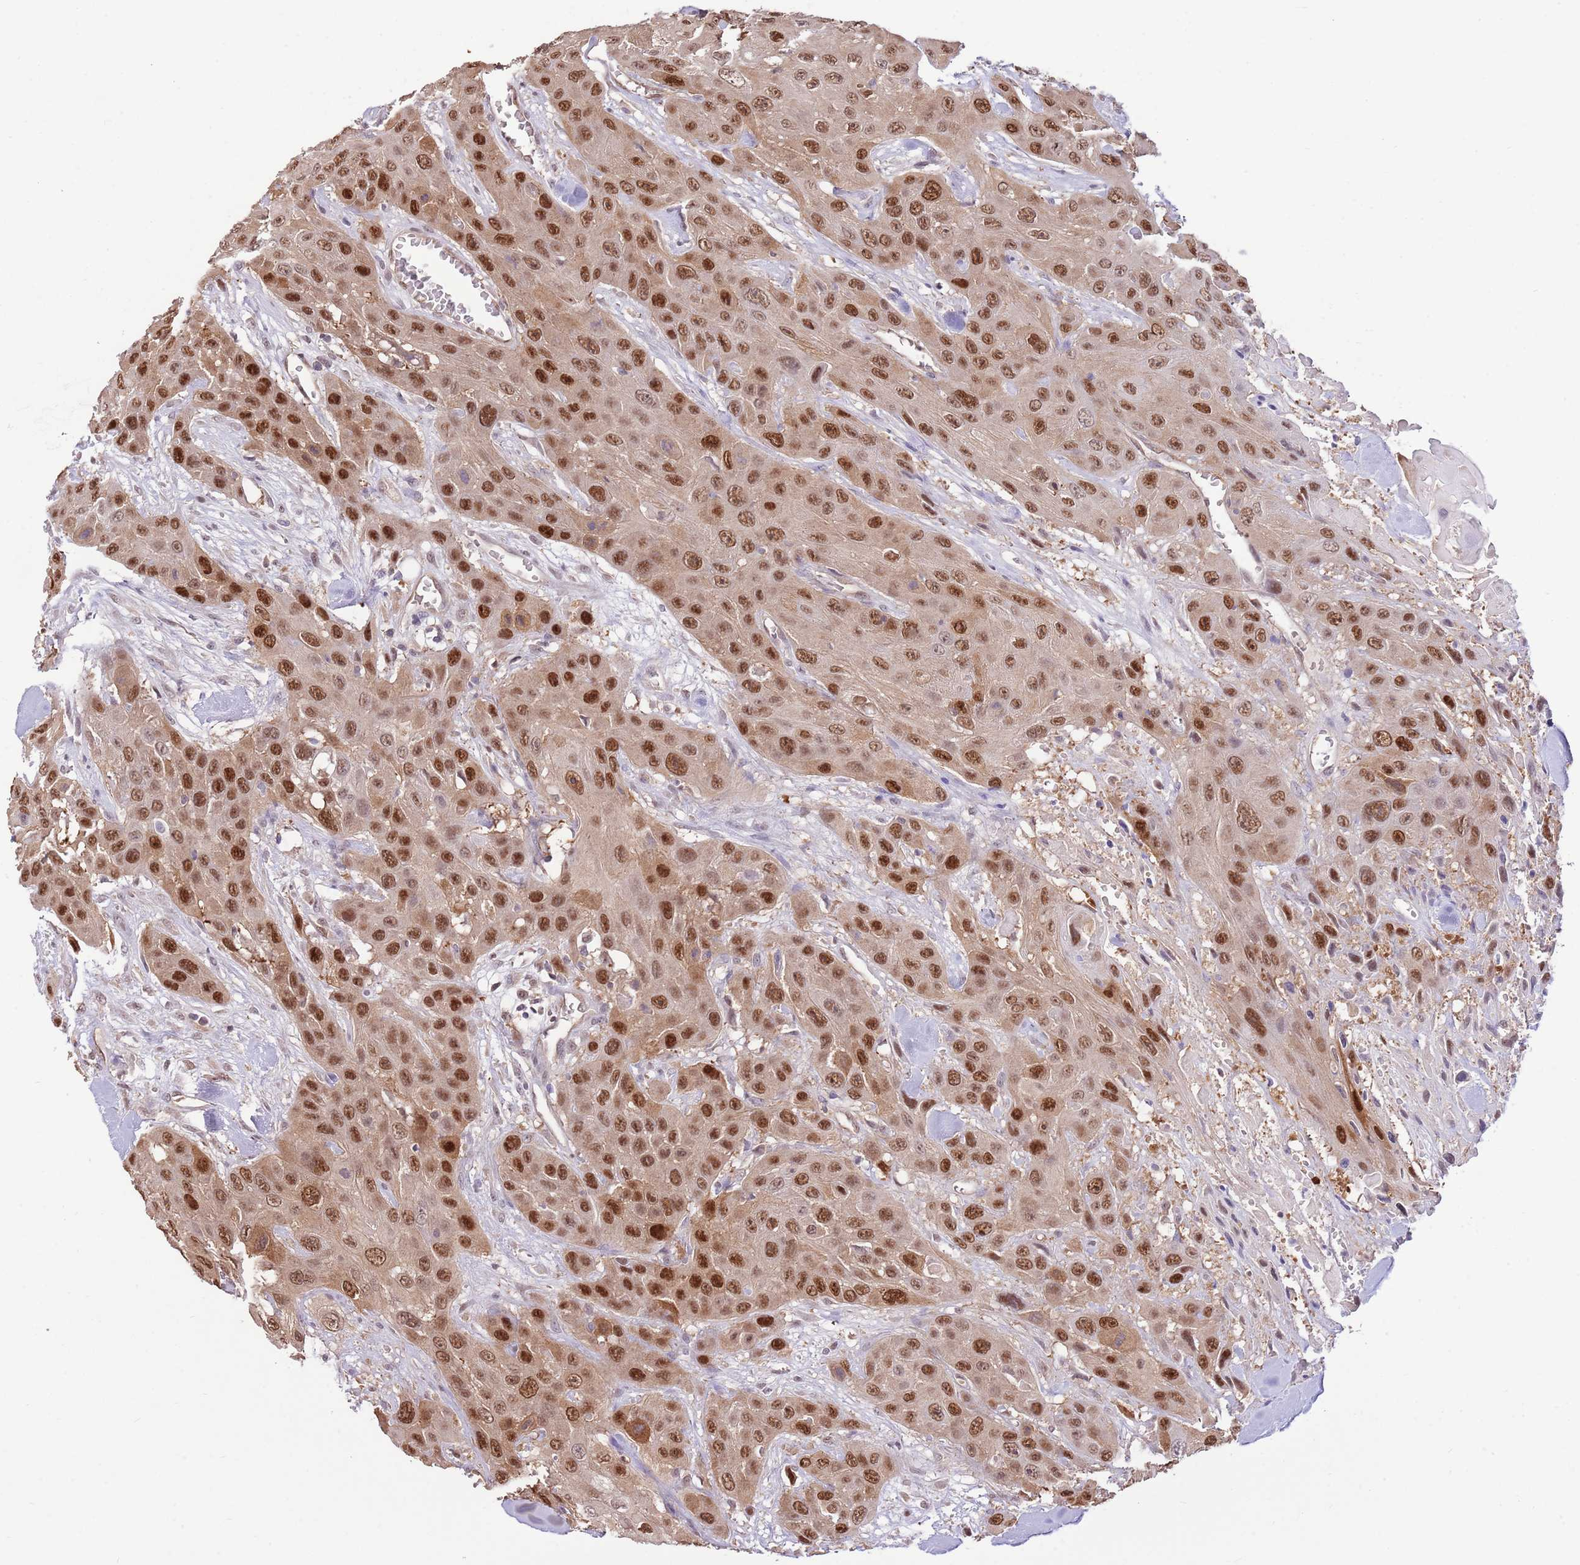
{"staining": {"intensity": "strong", "quantity": ">75%", "location": "nuclear"}, "tissue": "head and neck cancer", "cell_type": "Tumor cells", "image_type": "cancer", "snomed": [{"axis": "morphology", "description": "Squamous cell carcinoma, NOS"}, {"axis": "topography", "description": "Head-Neck"}], "caption": "A high-resolution micrograph shows IHC staining of head and neck cancer, which demonstrates strong nuclear staining in about >75% of tumor cells. The protein is stained brown, and the nuclei are stained in blue (DAB (3,3'-diaminobenzidine) IHC with brightfield microscopy, high magnification).", "gene": "NSFL1C", "patient": {"sex": "male", "age": 81}}